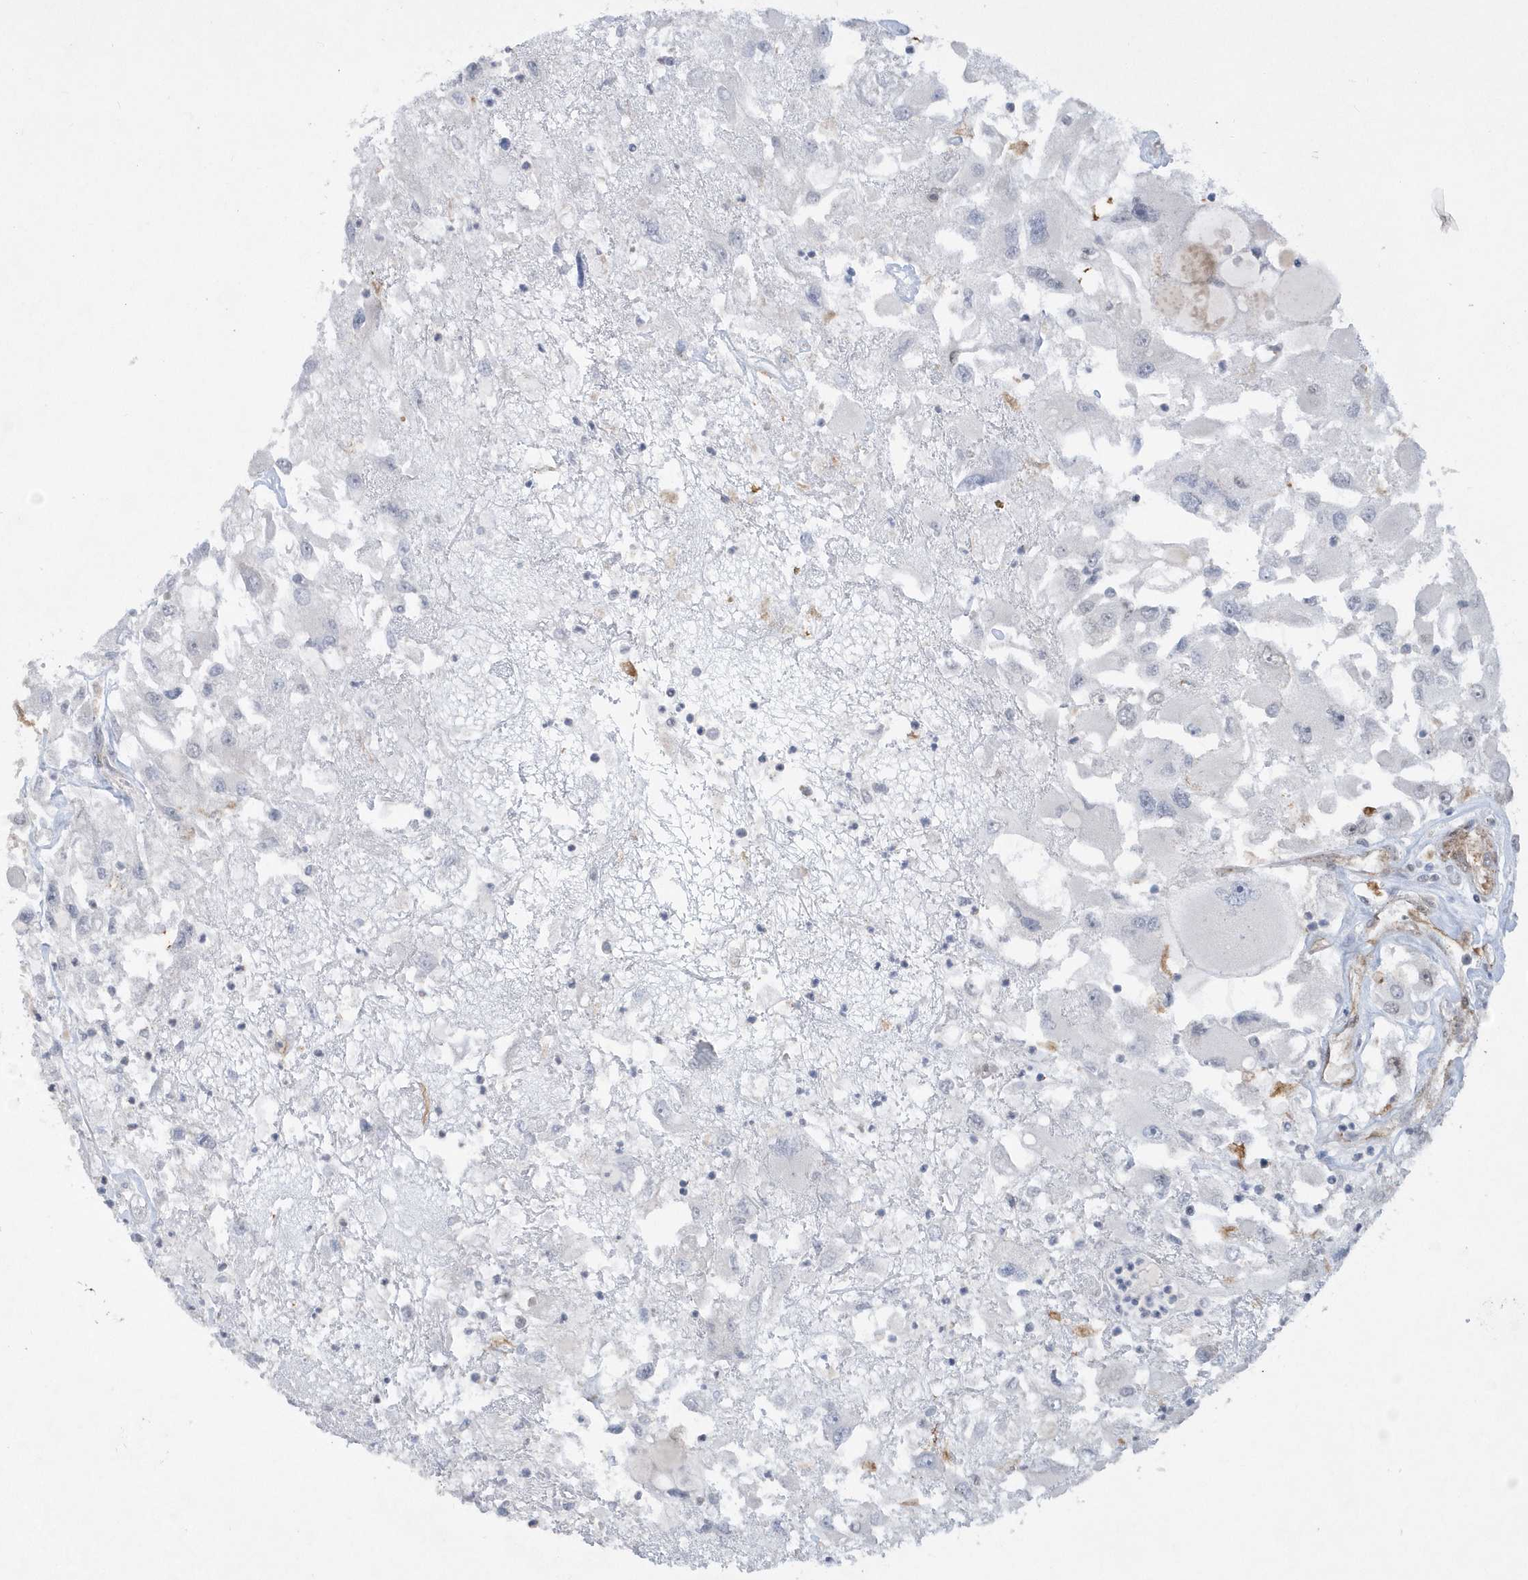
{"staining": {"intensity": "negative", "quantity": "none", "location": "none"}, "tissue": "renal cancer", "cell_type": "Tumor cells", "image_type": "cancer", "snomed": [{"axis": "morphology", "description": "Adenocarcinoma, NOS"}, {"axis": "topography", "description": "Kidney"}], "caption": "Immunohistochemical staining of human renal adenocarcinoma shows no significant positivity in tumor cells. (DAB (3,3'-diaminobenzidine) IHC, high magnification).", "gene": "RAI14", "patient": {"sex": "female", "age": 52}}